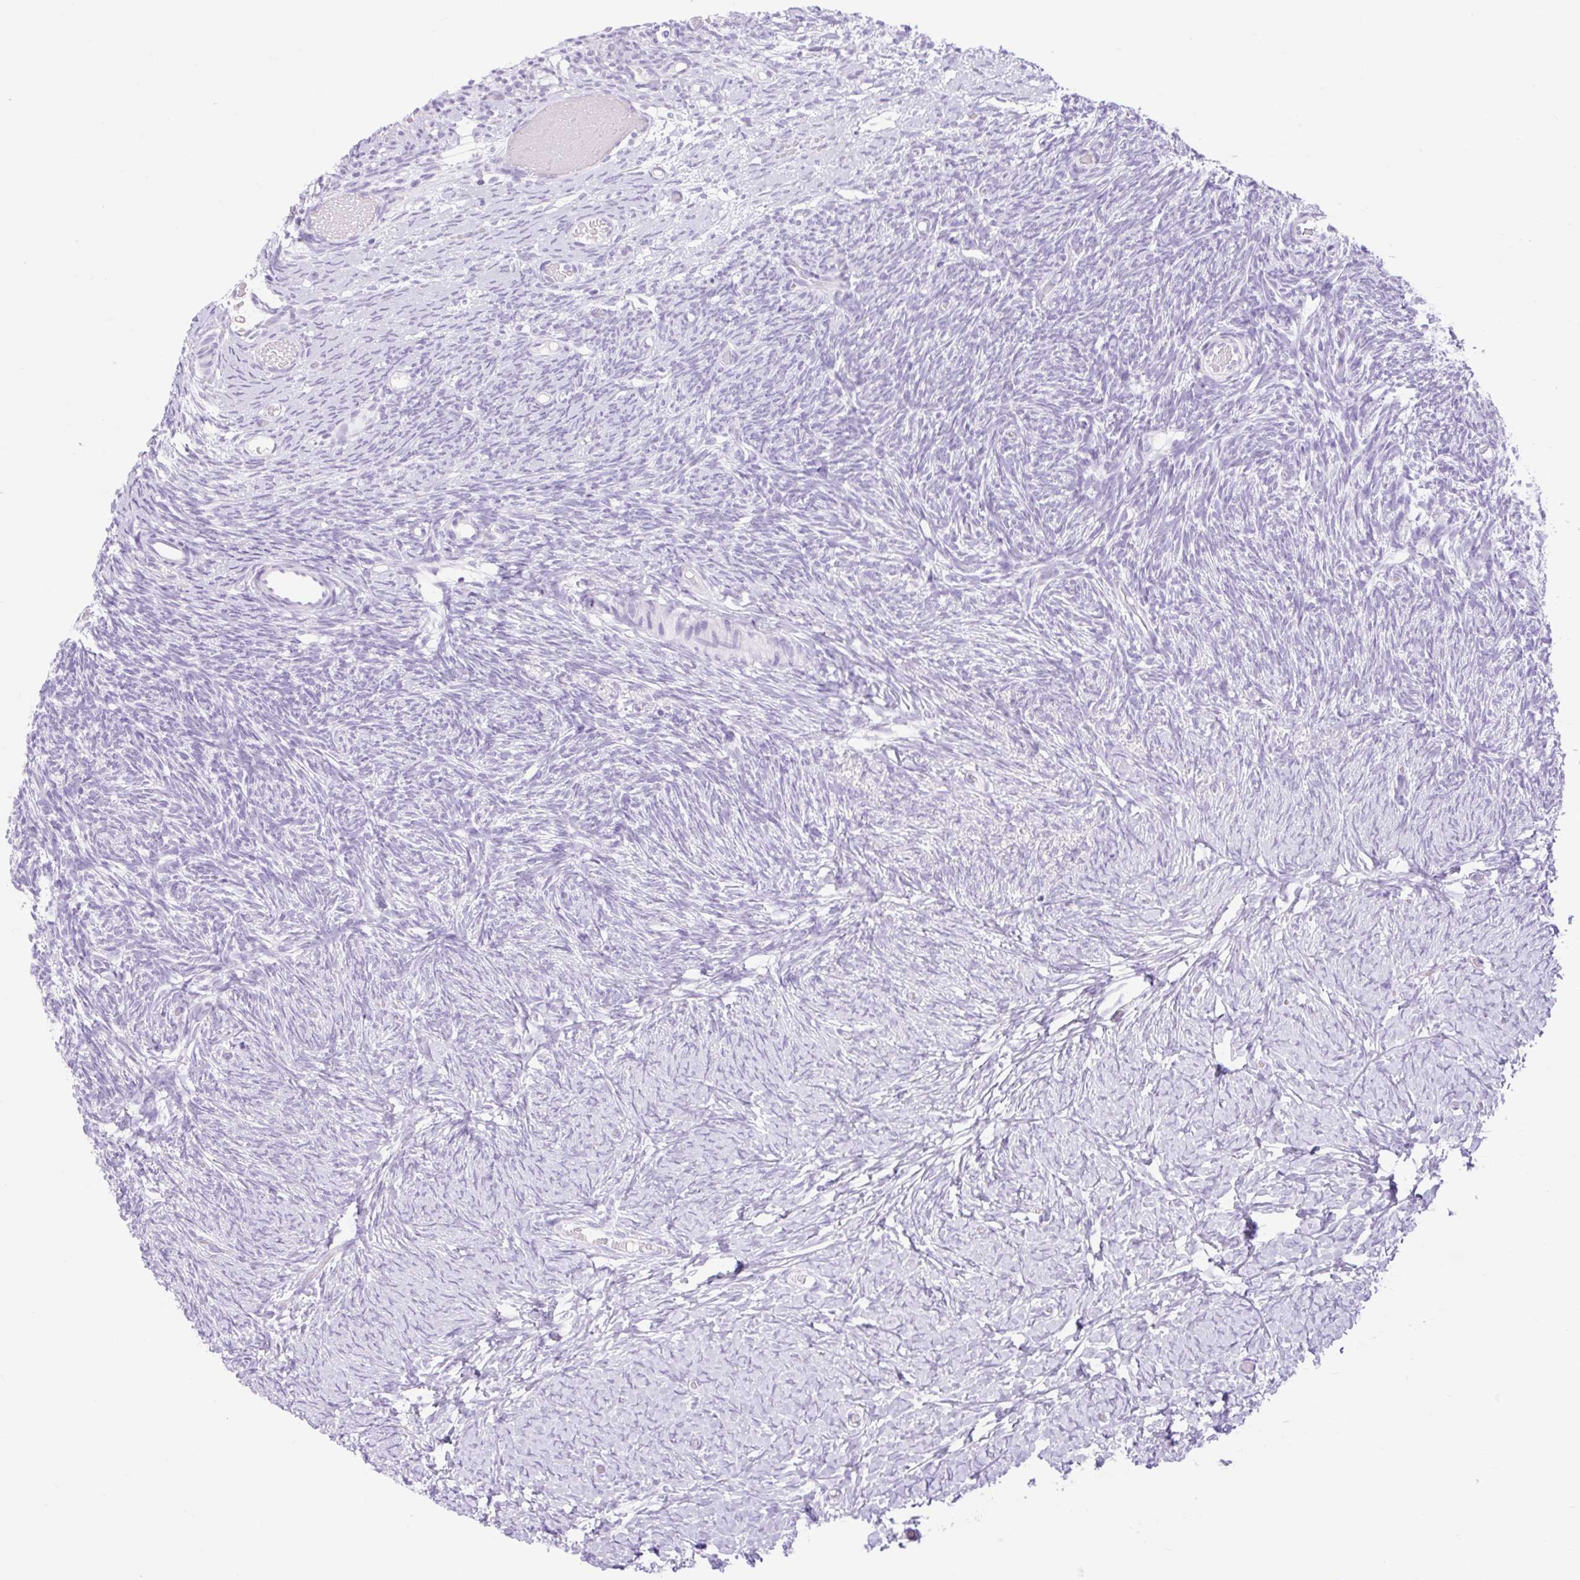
{"staining": {"intensity": "negative", "quantity": "none", "location": "none"}, "tissue": "ovary", "cell_type": "Follicle cells", "image_type": "normal", "snomed": [{"axis": "morphology", "description": "Normal tissue, NOS"}, {"axis": "topography", "description": "Ovary"}], "caption": "This is a micrograph of immunohistochemistry (IHC) staining of unremarkable ovary, which shows no expression in follicle cells.", "gene": "SLC25A40", "patient": {"sex": "female", "age": 39}}